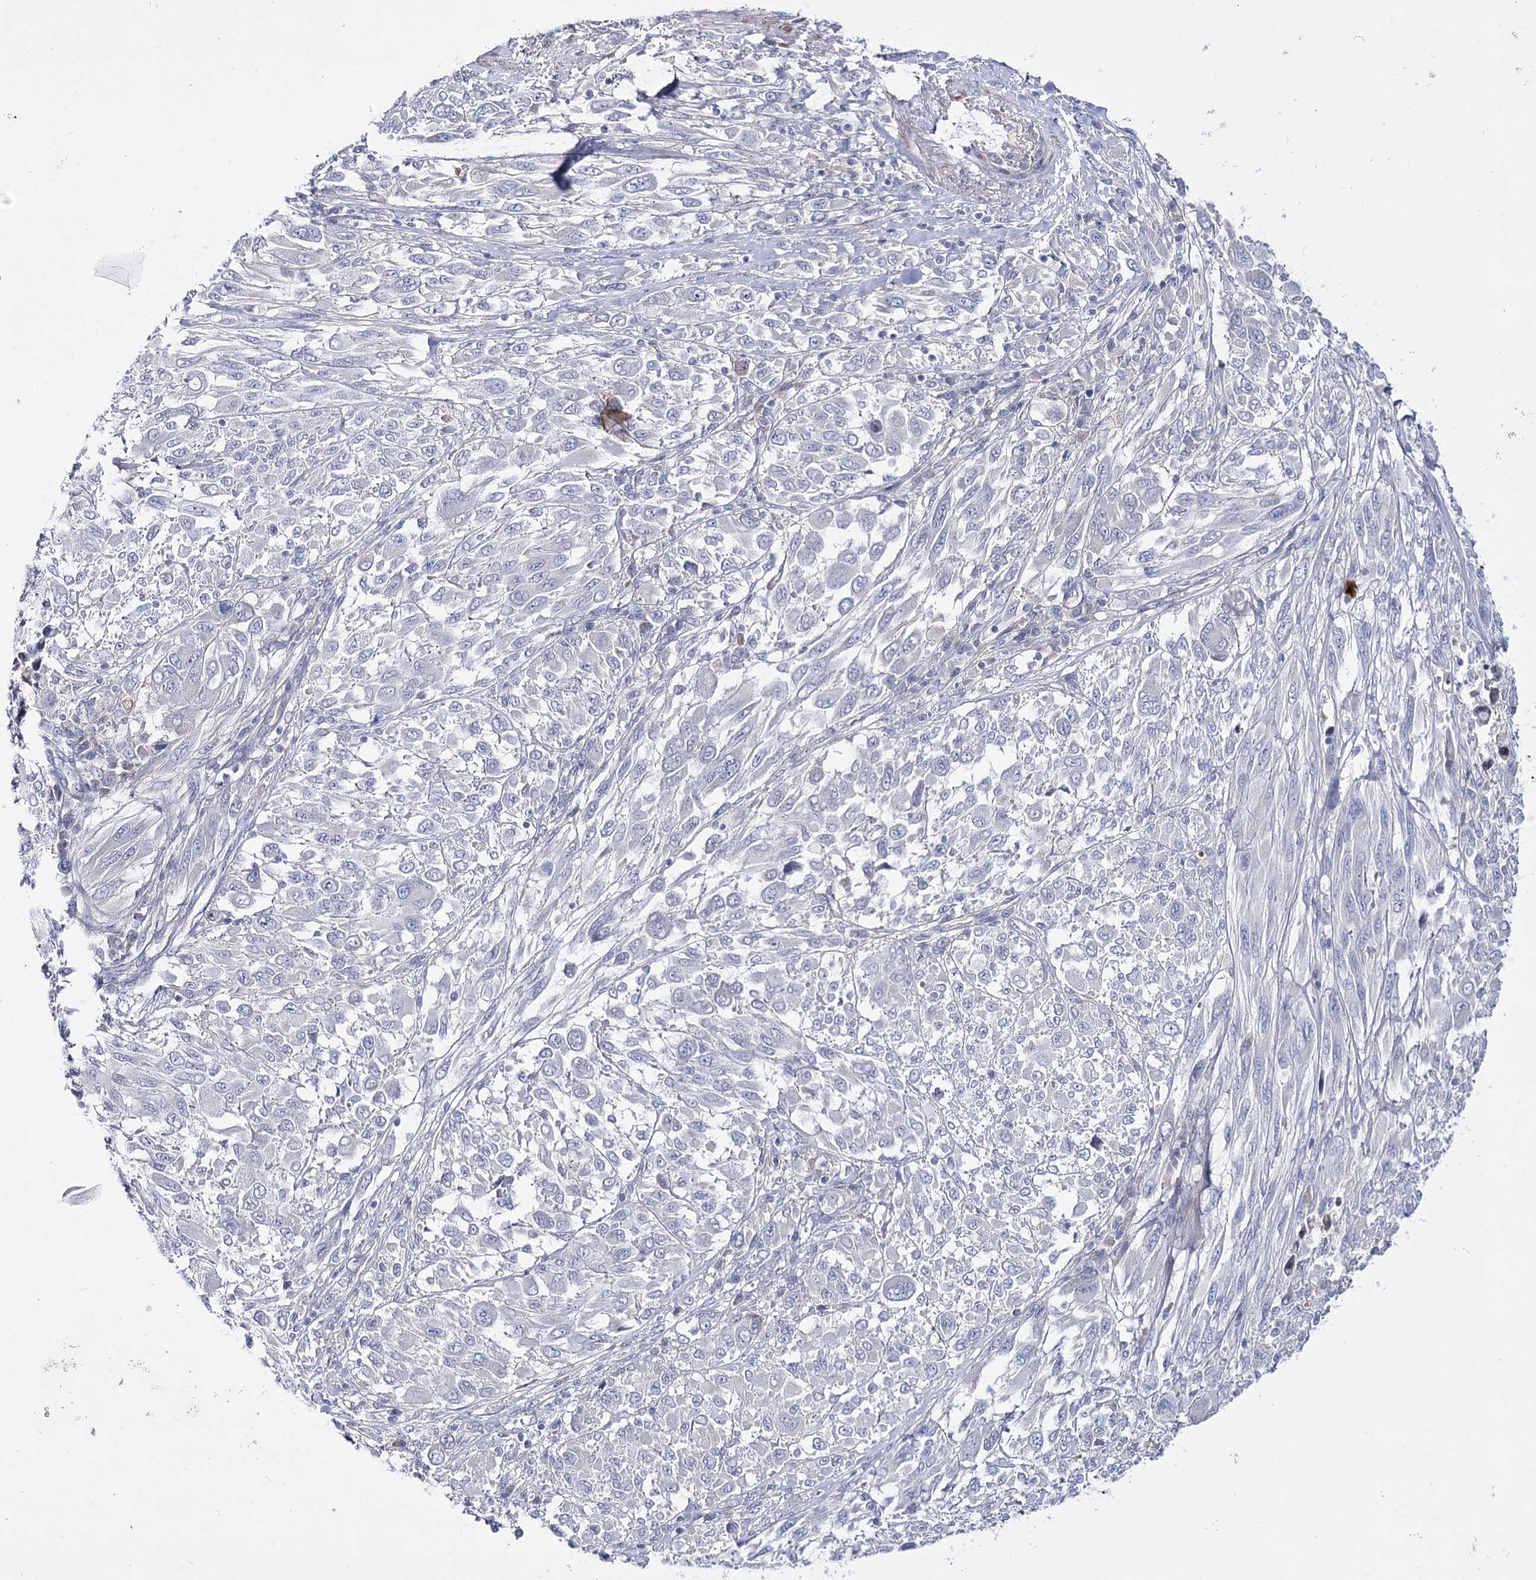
{"staining": {"intensity": "negative", "quantity": "none", "location": "none"}, "tissue": "melanoma", "cell_type": "Tumor cells", "image_type": "cancer", "snomed": [{"axis": "morphology", "description": "Malignant melanoma, NOS"}, {"axis": "topography", "description": "Skin"}], "caption": "DAB (3,3'-diaminobenzidine) immunohistochemical staining of malignant melanoma demonstrates no significant positivity in tumor cells.", "gene": "LRRC14B", "patient": {"sex": "female", "age": 91}}